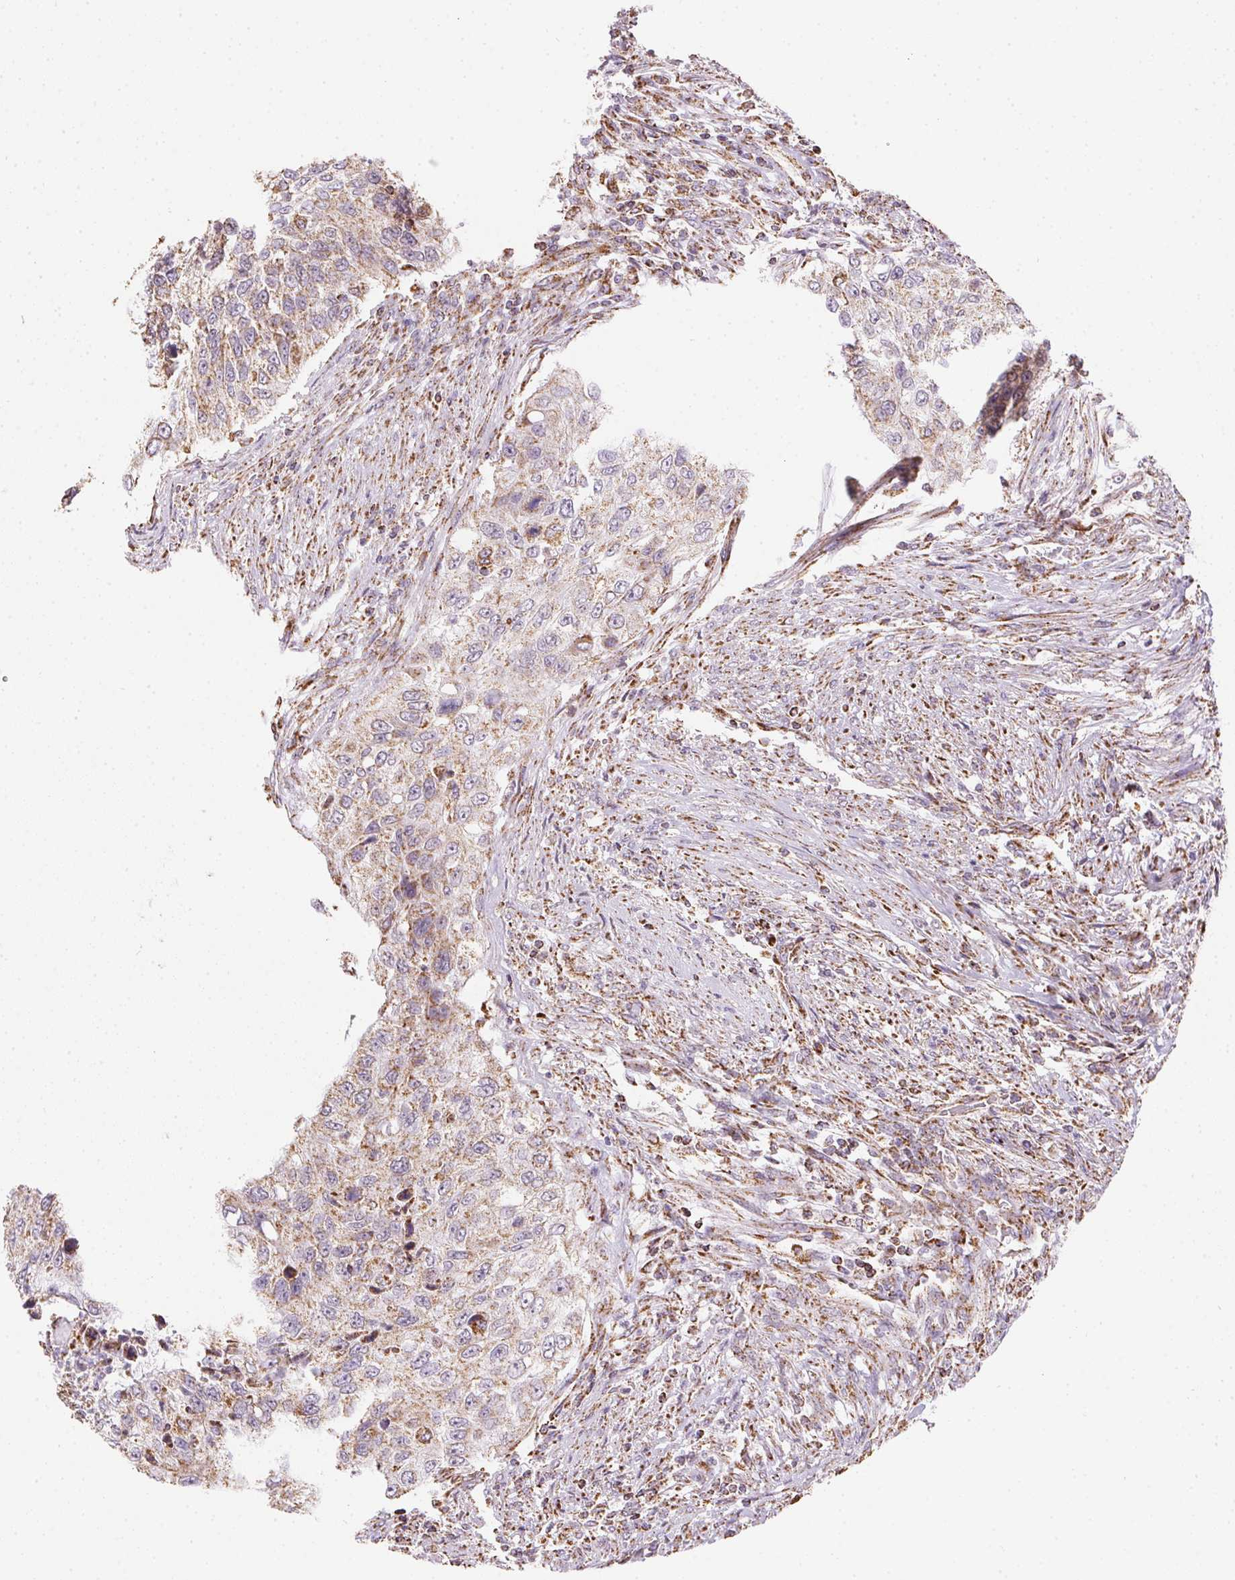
{"staining": {"intensity": "weak", "quantity": ">75%", "location": "cytoplasmic/membranous"}, "tissue": "urothelial cancer", "cell_type": "Tumor cells", "image_type": "cancer", "snomed": [{"axis": "morphology", "description": "Urothelial carcinoma, High grade"}, {"axis": "topography", "description": "Urinary bladder"}], "caption": "Immunohistochemistry (DAB (3,3'-diaminobenzidine)) staining of human high-grade urothelial carcinoma shows weak cytoplasmic/membranous protein staining in about >75% of tumor cells.", "gene": "MAPK11", "patient": {"sex": "female", "age": 60}}